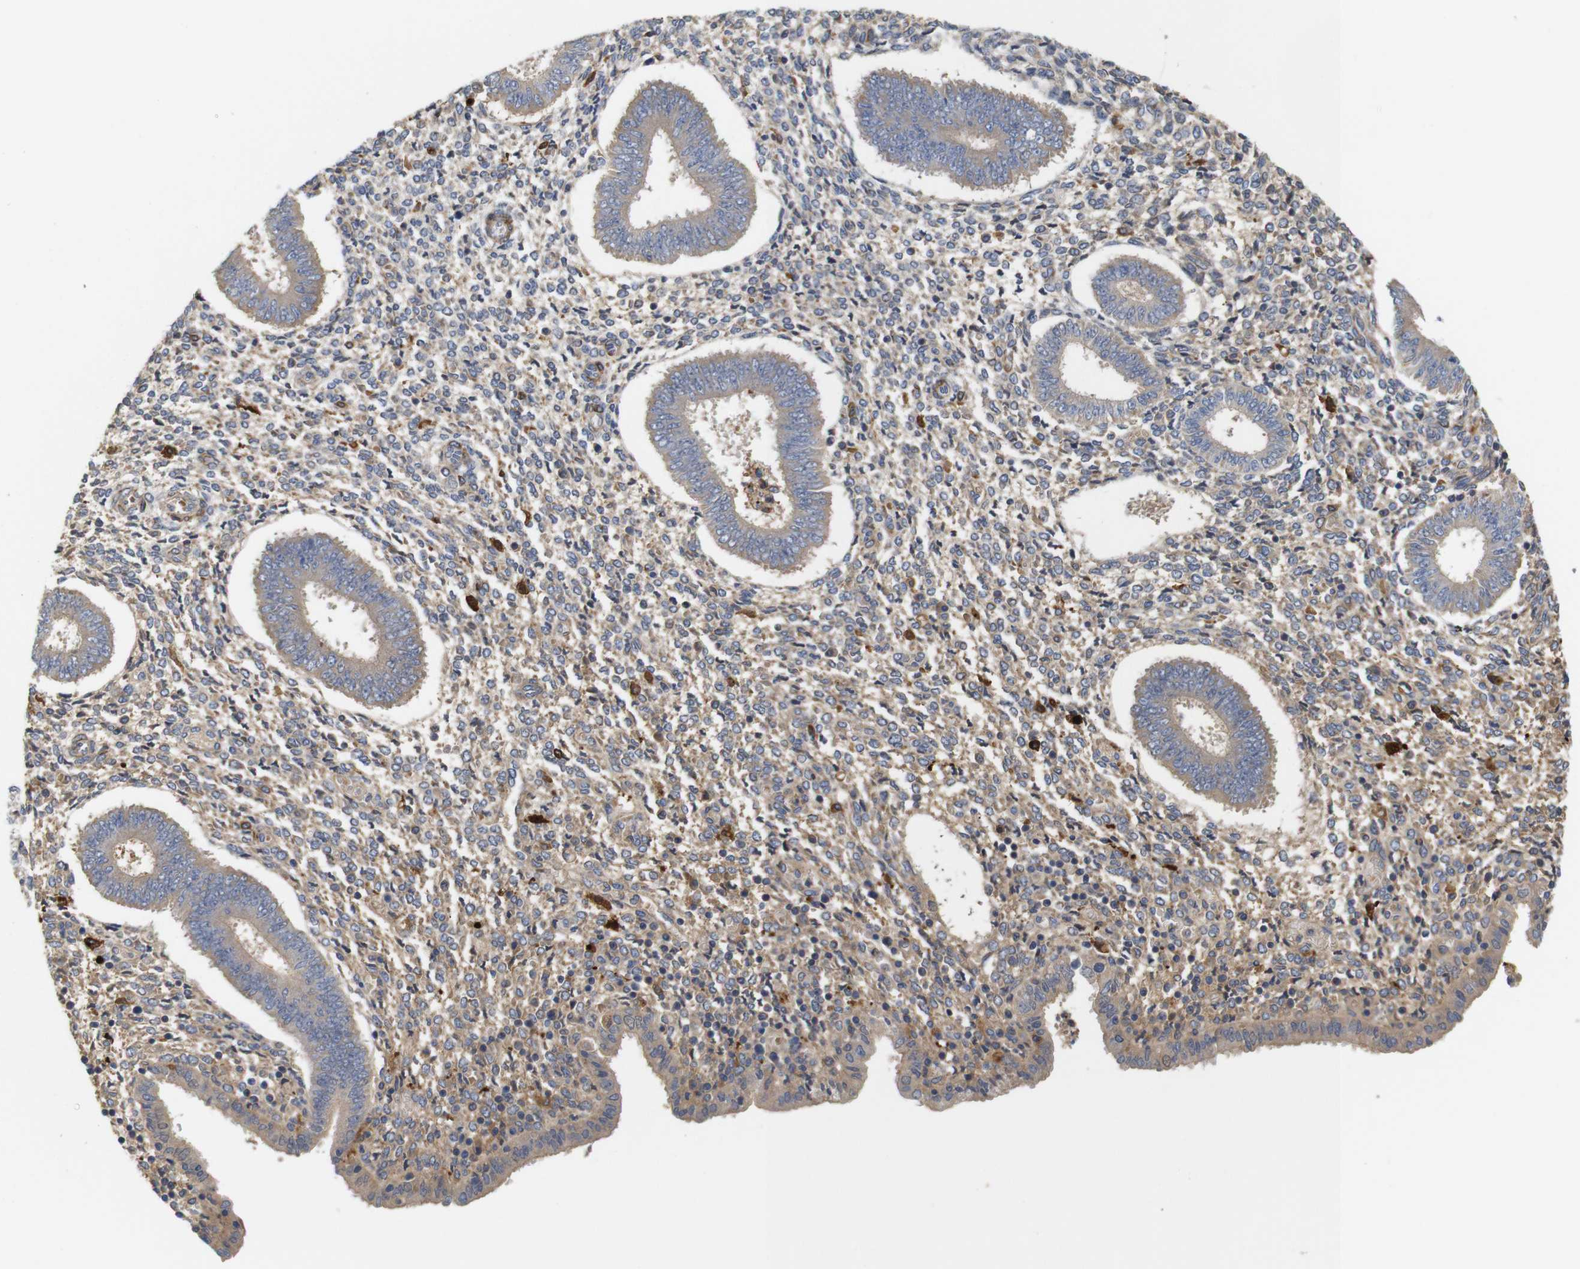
{"staining": {"intensity": "moderate", "quantity": "25%-75%", "location": "cytoplasmic/membranous"}, "tissue": "endometrium", "cell_type": "Cells in endometrial stroma", "image_type": "normal", "snomed": [{"axis": "morphology", "description": "Normal tissue, NOS"}, {"axis": "topography", "description": "Endometrium"}], "caption": "Protein expression analysis of unremarkable endometrium reveals moderate cytoplasmic/membranous expression in about 25%-75% of cells in endometrial stroma.", "gene": "SPRY3", "patient": {"sex": "female", "age": 35}}